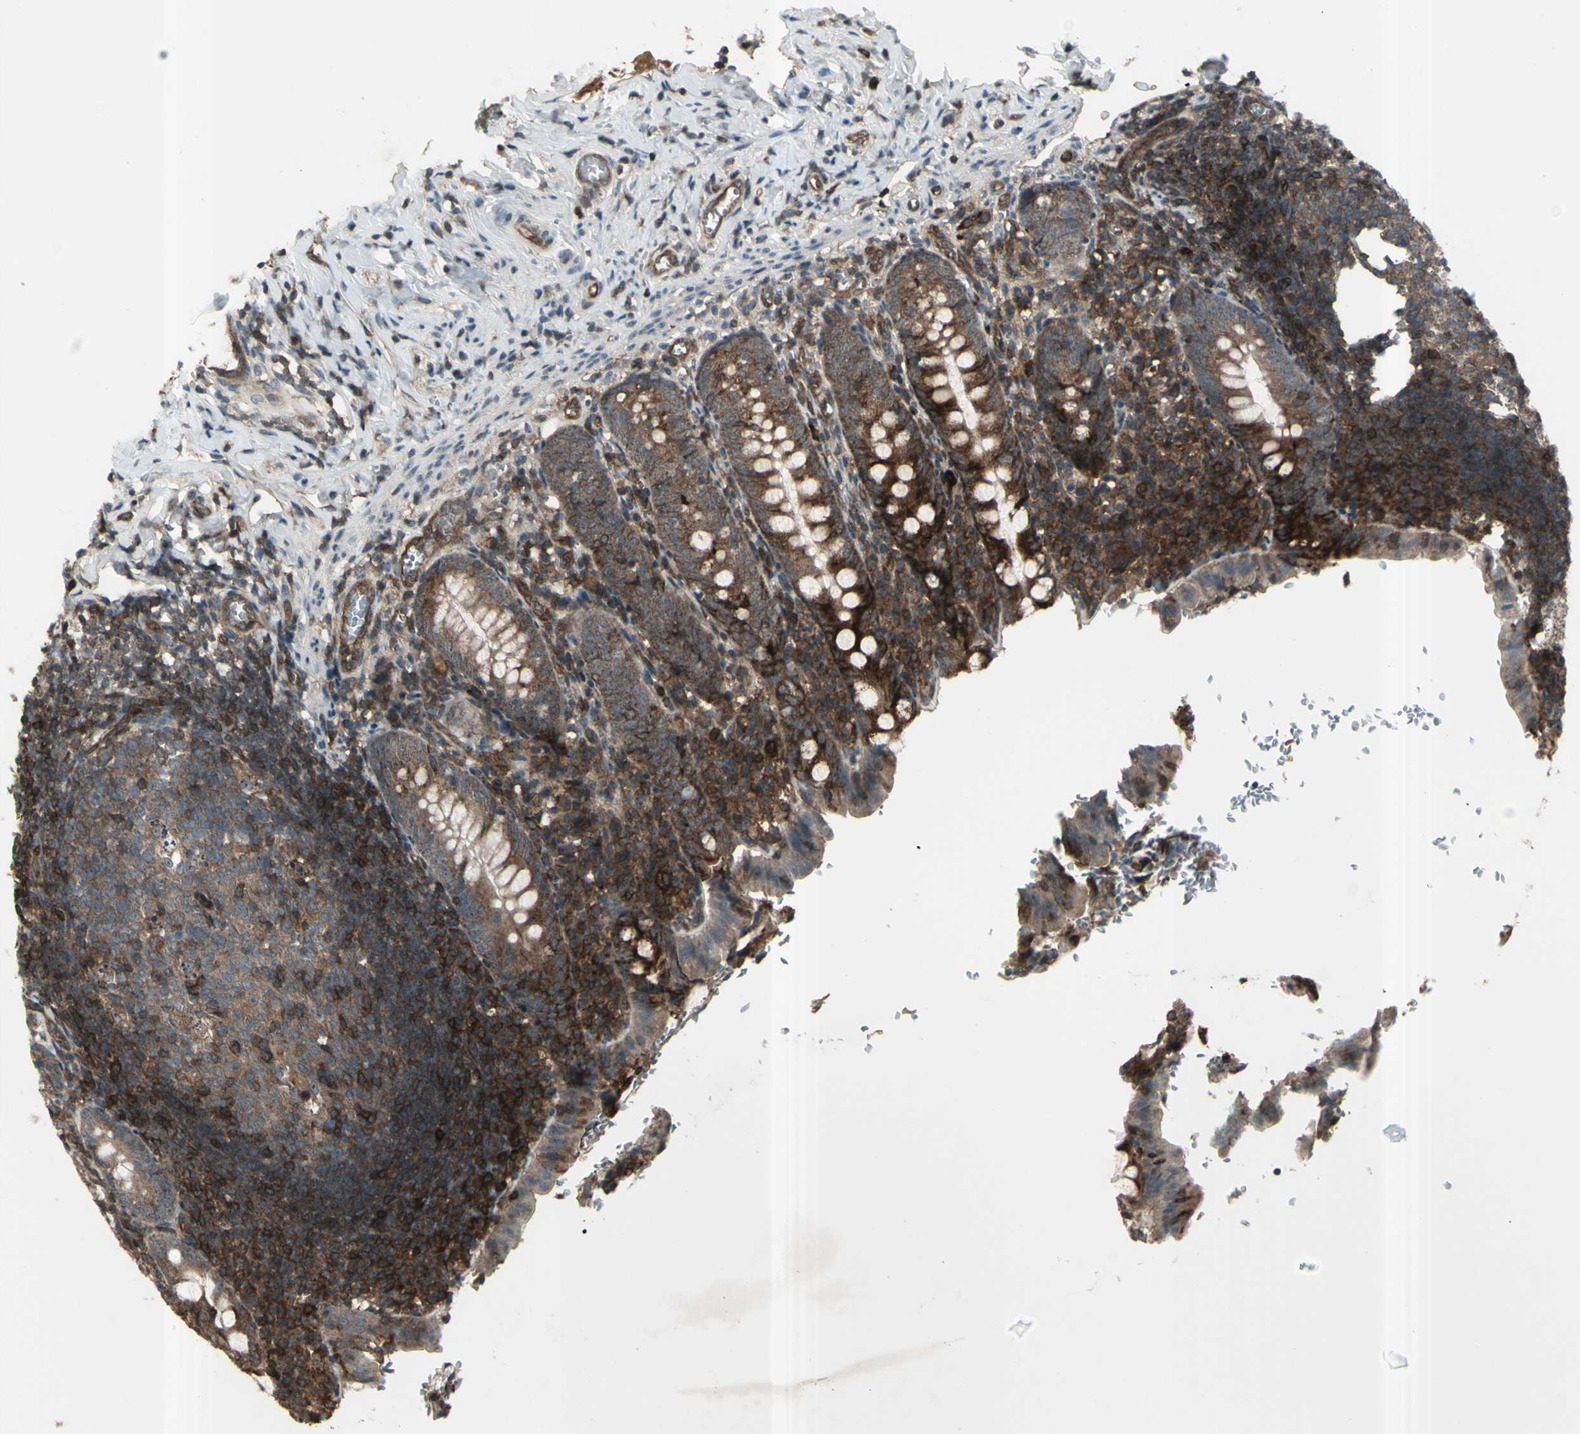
{"staining": {"intensity": "strong", "quantity": ">75%", "location": "cytoplasmic/membranous"}, "tissue": "appendix", "cell_type": "Glandular cells", "image_type": "normal", "snomed": [{"axis": "morphology", "description": "Normal tissue, NOS"}, {"axis": "topography", "description": "Appendix"}], "caption": "Immunohistochemistry (IHC) of normal appendix displays high levels of strong cytoplasmic/membranous positivity in approximately >75% of glandular cells.", "gene": "FXYD5", "patient": {"sex": "female", "age": 10}}